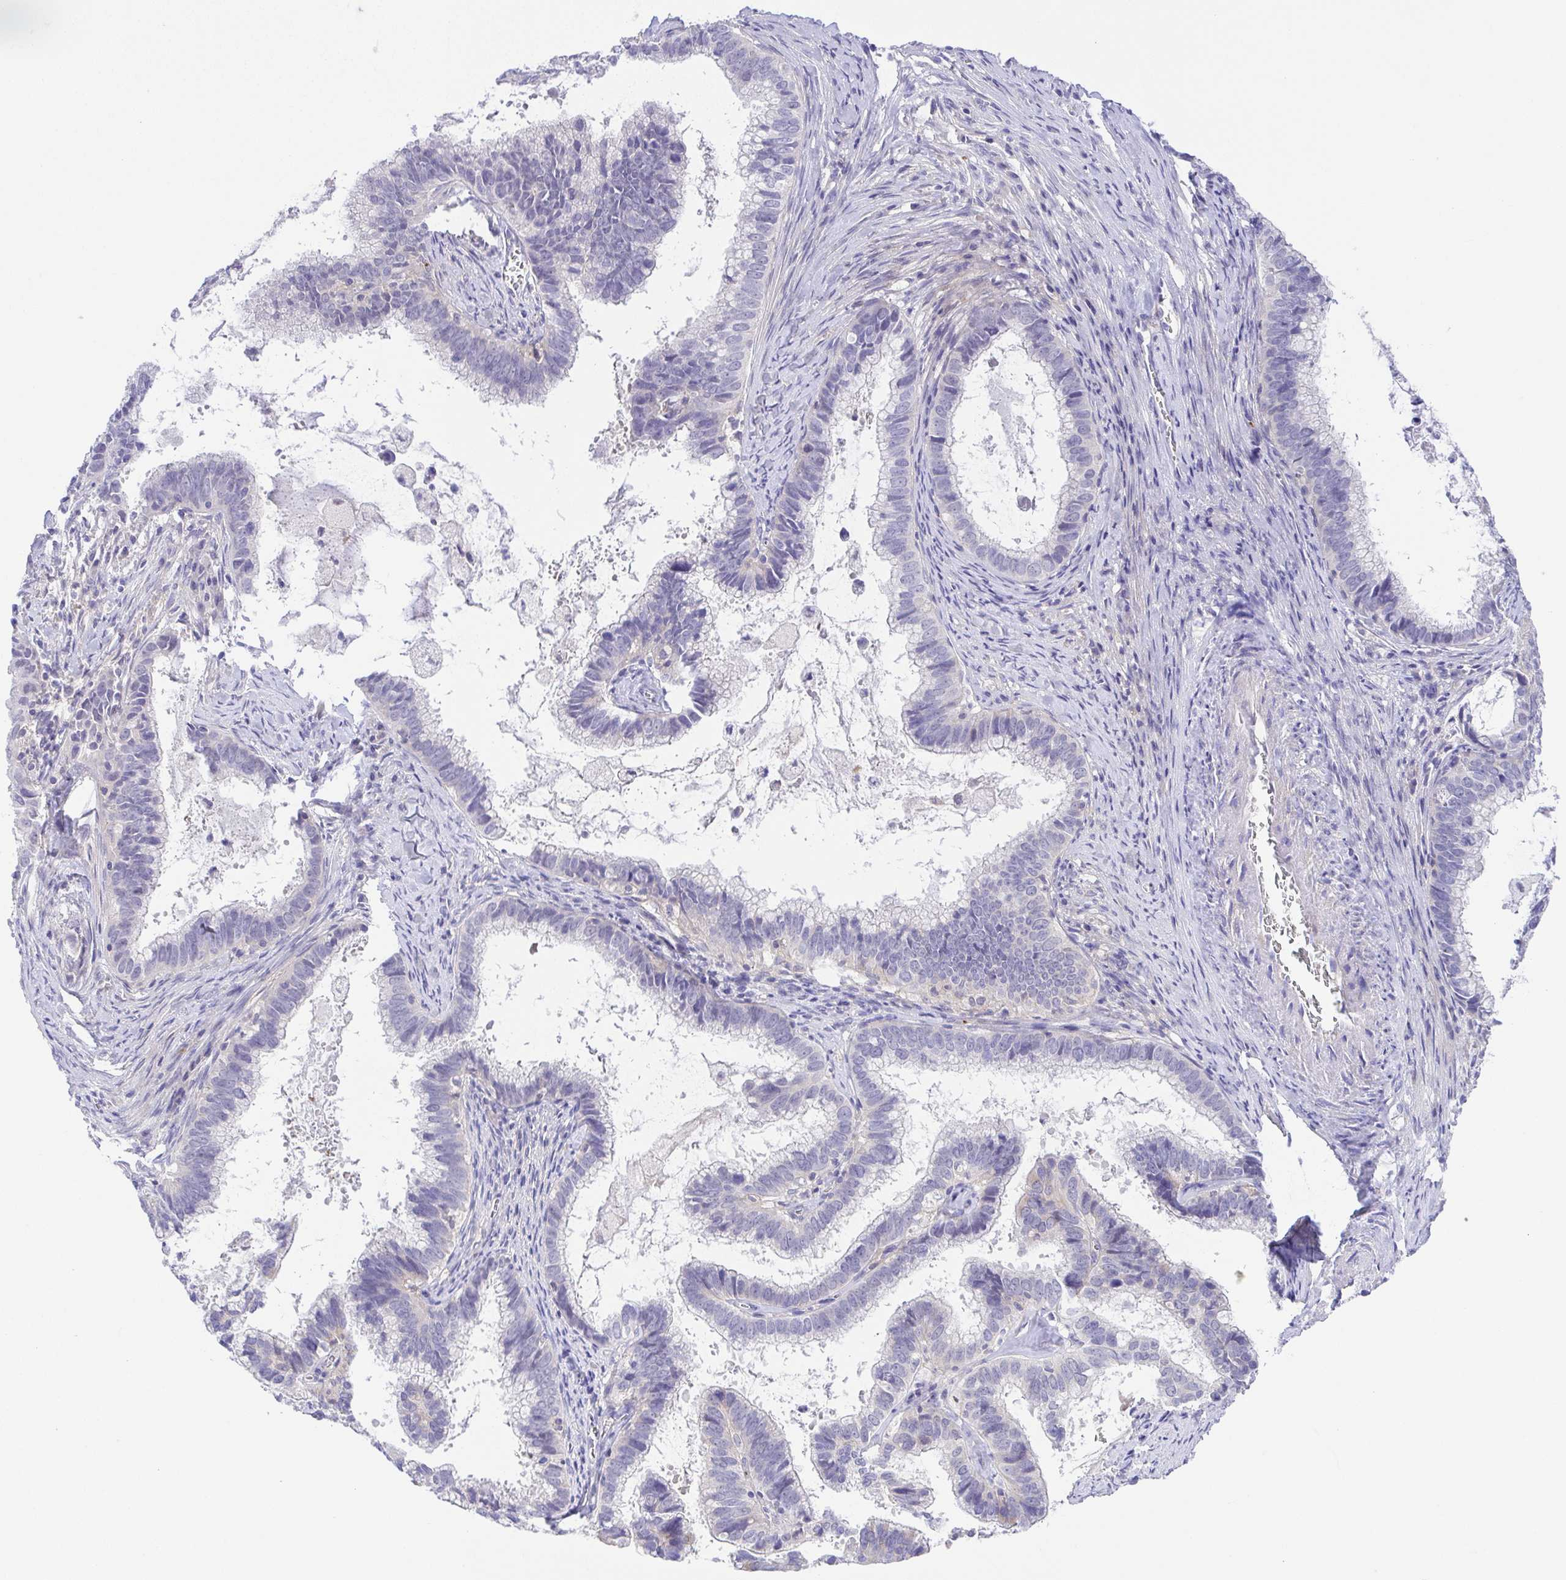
{"staining": {"intensity": "negative", "quantity": "none", "location": "none"}, "tissue": "cervical cancer", "cell_type": "Tumor cells", "image_type": "cancer", "snomed": [{"axis": "morphology", "description": "Adenocarcinoma, NOS"}, {"axis": "topography", "description": "Cervix"}], "caption": "The IHC photomicrograph has no significant positivity in tumor cells of cervical adenocarcinoma tissue. (DAB (3,3'-diaminobenzidine) IHC visualized using brightfield microscopy, high magnification).", "gene": "PRR14L", "patient": {"sex": "female", "age": 61}}